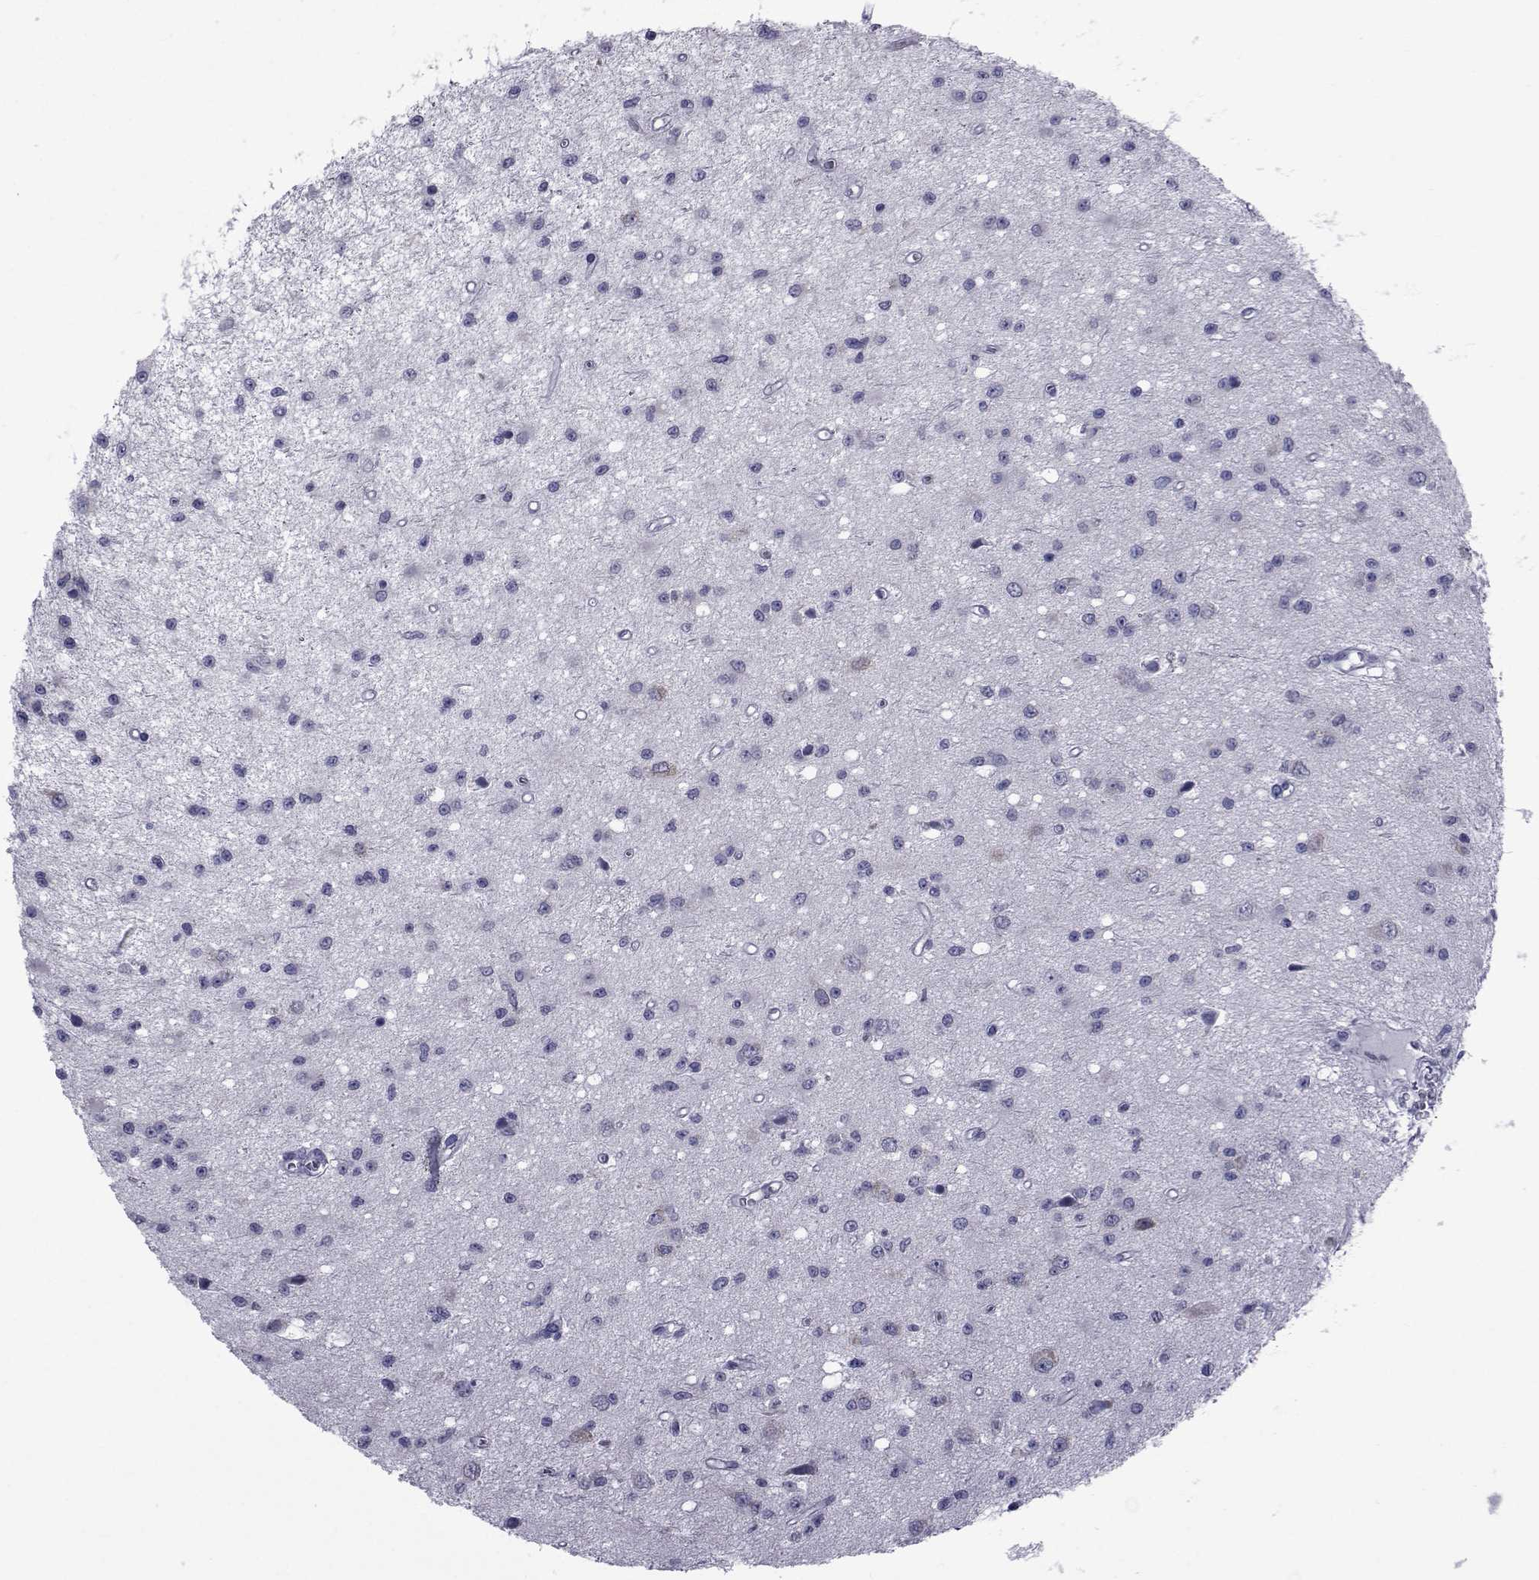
{"staining": {"intensity": "negative", "quantity": "none", "location": "none"}, "tissue": "glioma", "cell_type": "Tumor cells", "image_type": "cancer", "snomed": [{"axis": "morphology", "description": "Glioma, malignant, Low grade"}, {"axis": "topography", "description": "Brain"}], "caption": "DAB immunohistochemical staining of human malignant glioma (low-grade) exhibits no significant positivity in tumor cells. (DAB IHC with hematoxylin counter stain).", "gene": "GKAP1", "patient": {"sex": "female", "age": 45}}